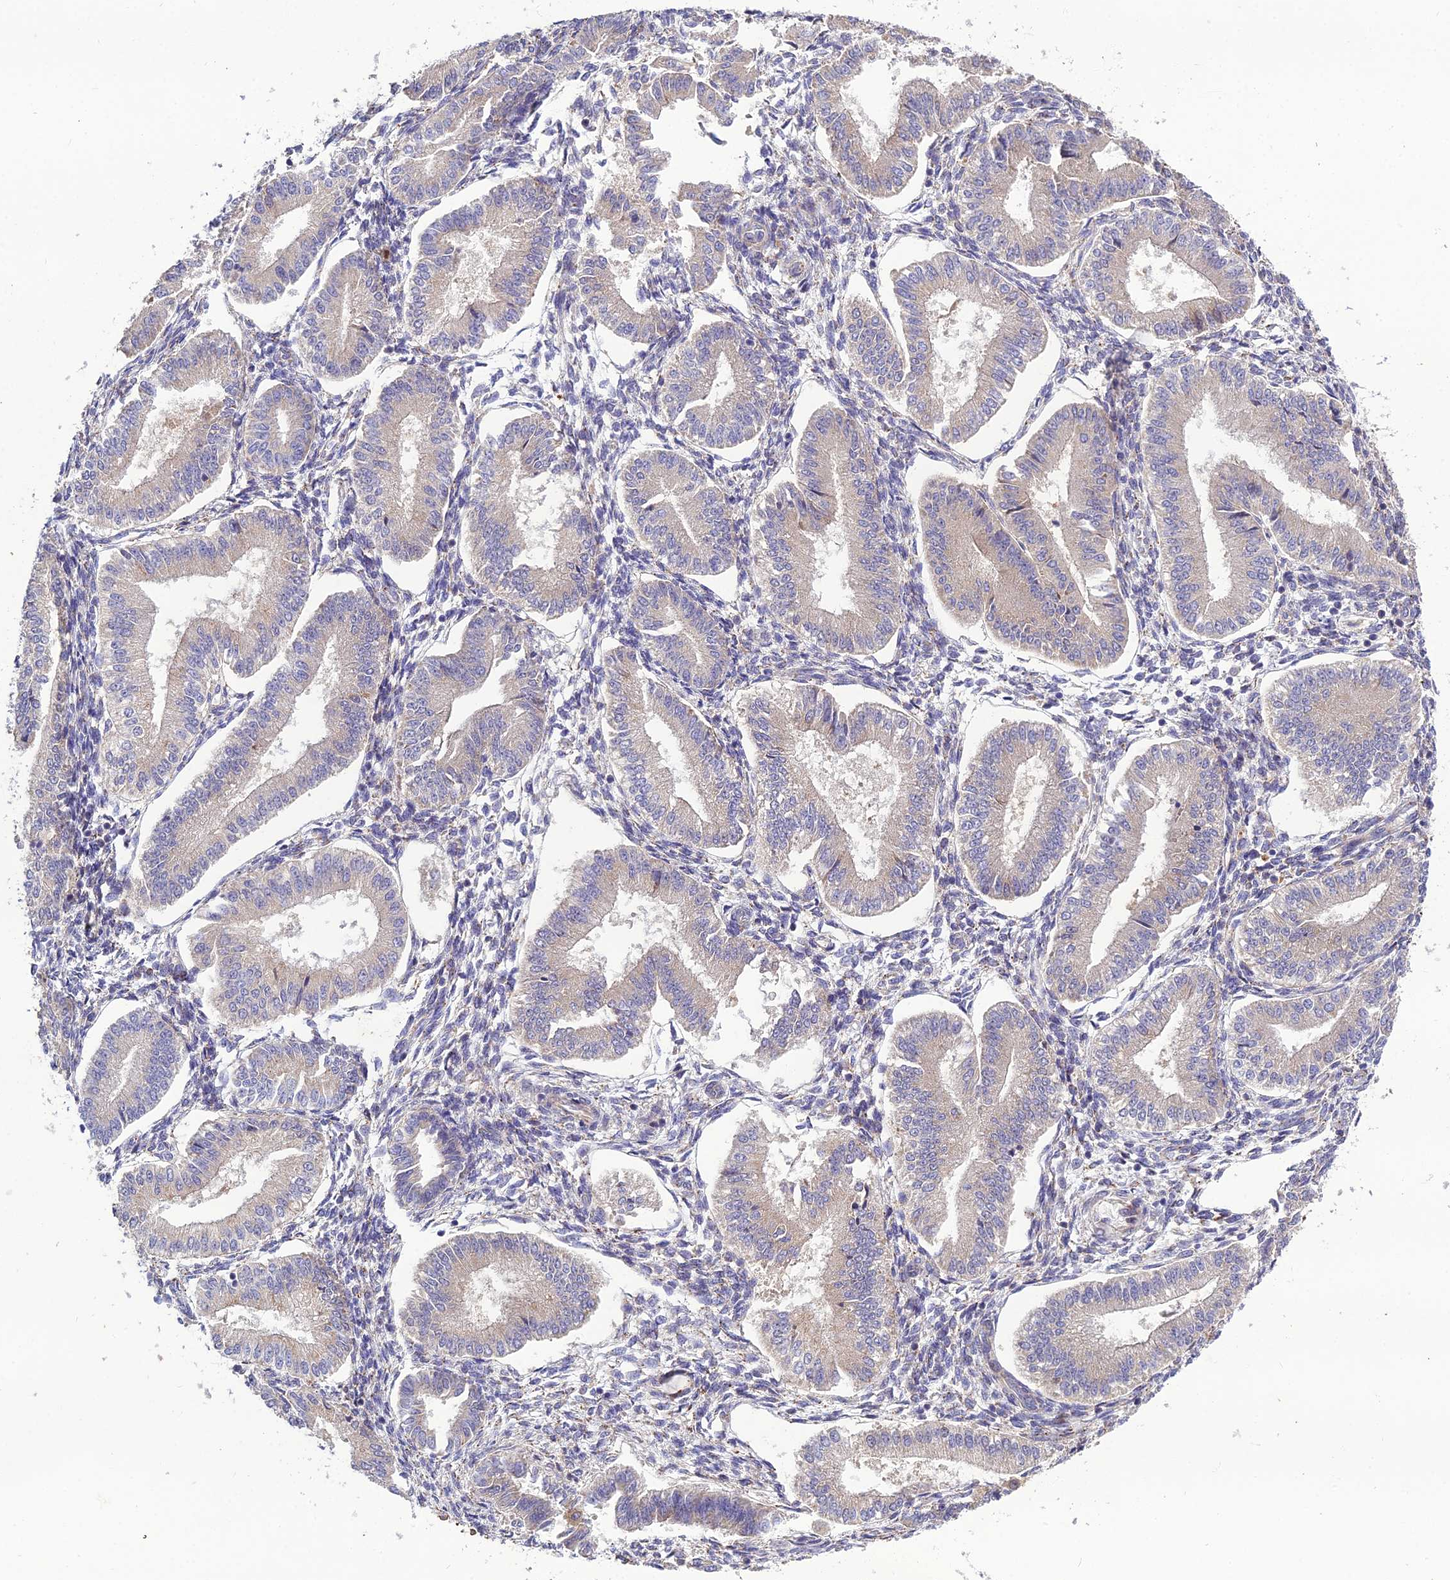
{"staining": {"intensity": "negative", "quantity": "none", "location": "none"}, "tissue": "endometrium", "cell_type": "Cells in endometrial stroma", "image_type": "normal", "snomed": [{"axis": "morphology", "description": "Normal tissue, NOS"}, {"axis": "topography", "description": "Endometrium"}], "caption": "Immunohistochemistry (IHC) of normal human endometrium displays no expression in cells in endometrial stroma.", "gene": "EID2", "patient": {"sex": "female", "age": 39}}